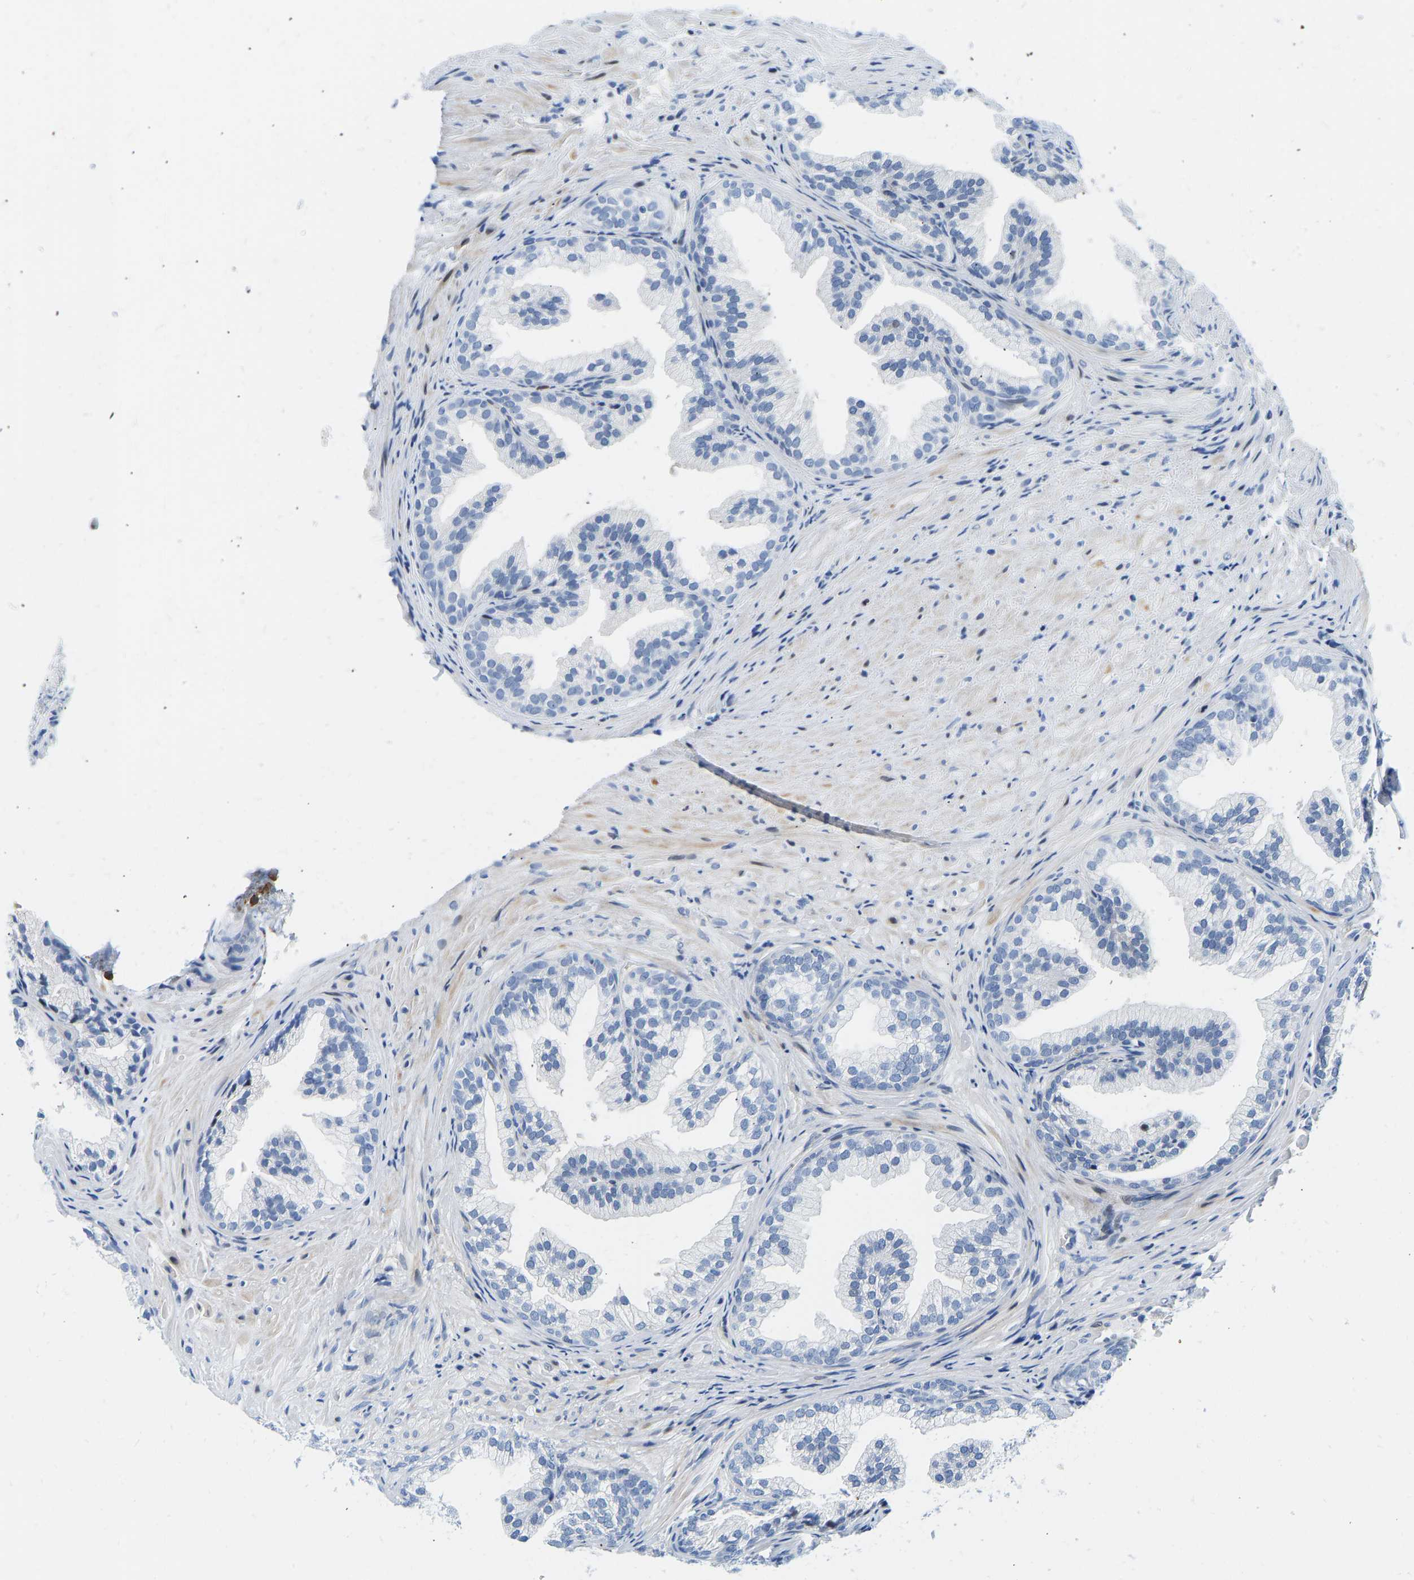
{"staining": {"intensity": "weak", "quantity": "<25%", "location": "nuclear"}, "tissue": "prostate", "cell_type": "Glandular cells", "image_type": "normal", "snomed": [{"axis": "morphology", "description": "Normal tissue, NOS"}, {"axis": "topography", "description": "Prostate"}], "caption": "Prostate was stained to show a protein in brown. There is no significant positivity in glandular cells. (DAB (3,3'-diaminobenzidine) immunohistochemistry visualized using brightfield microscopy, high magnification).", "gene": "HDAC5", "patient": {"sex": "male", "age": 76}}